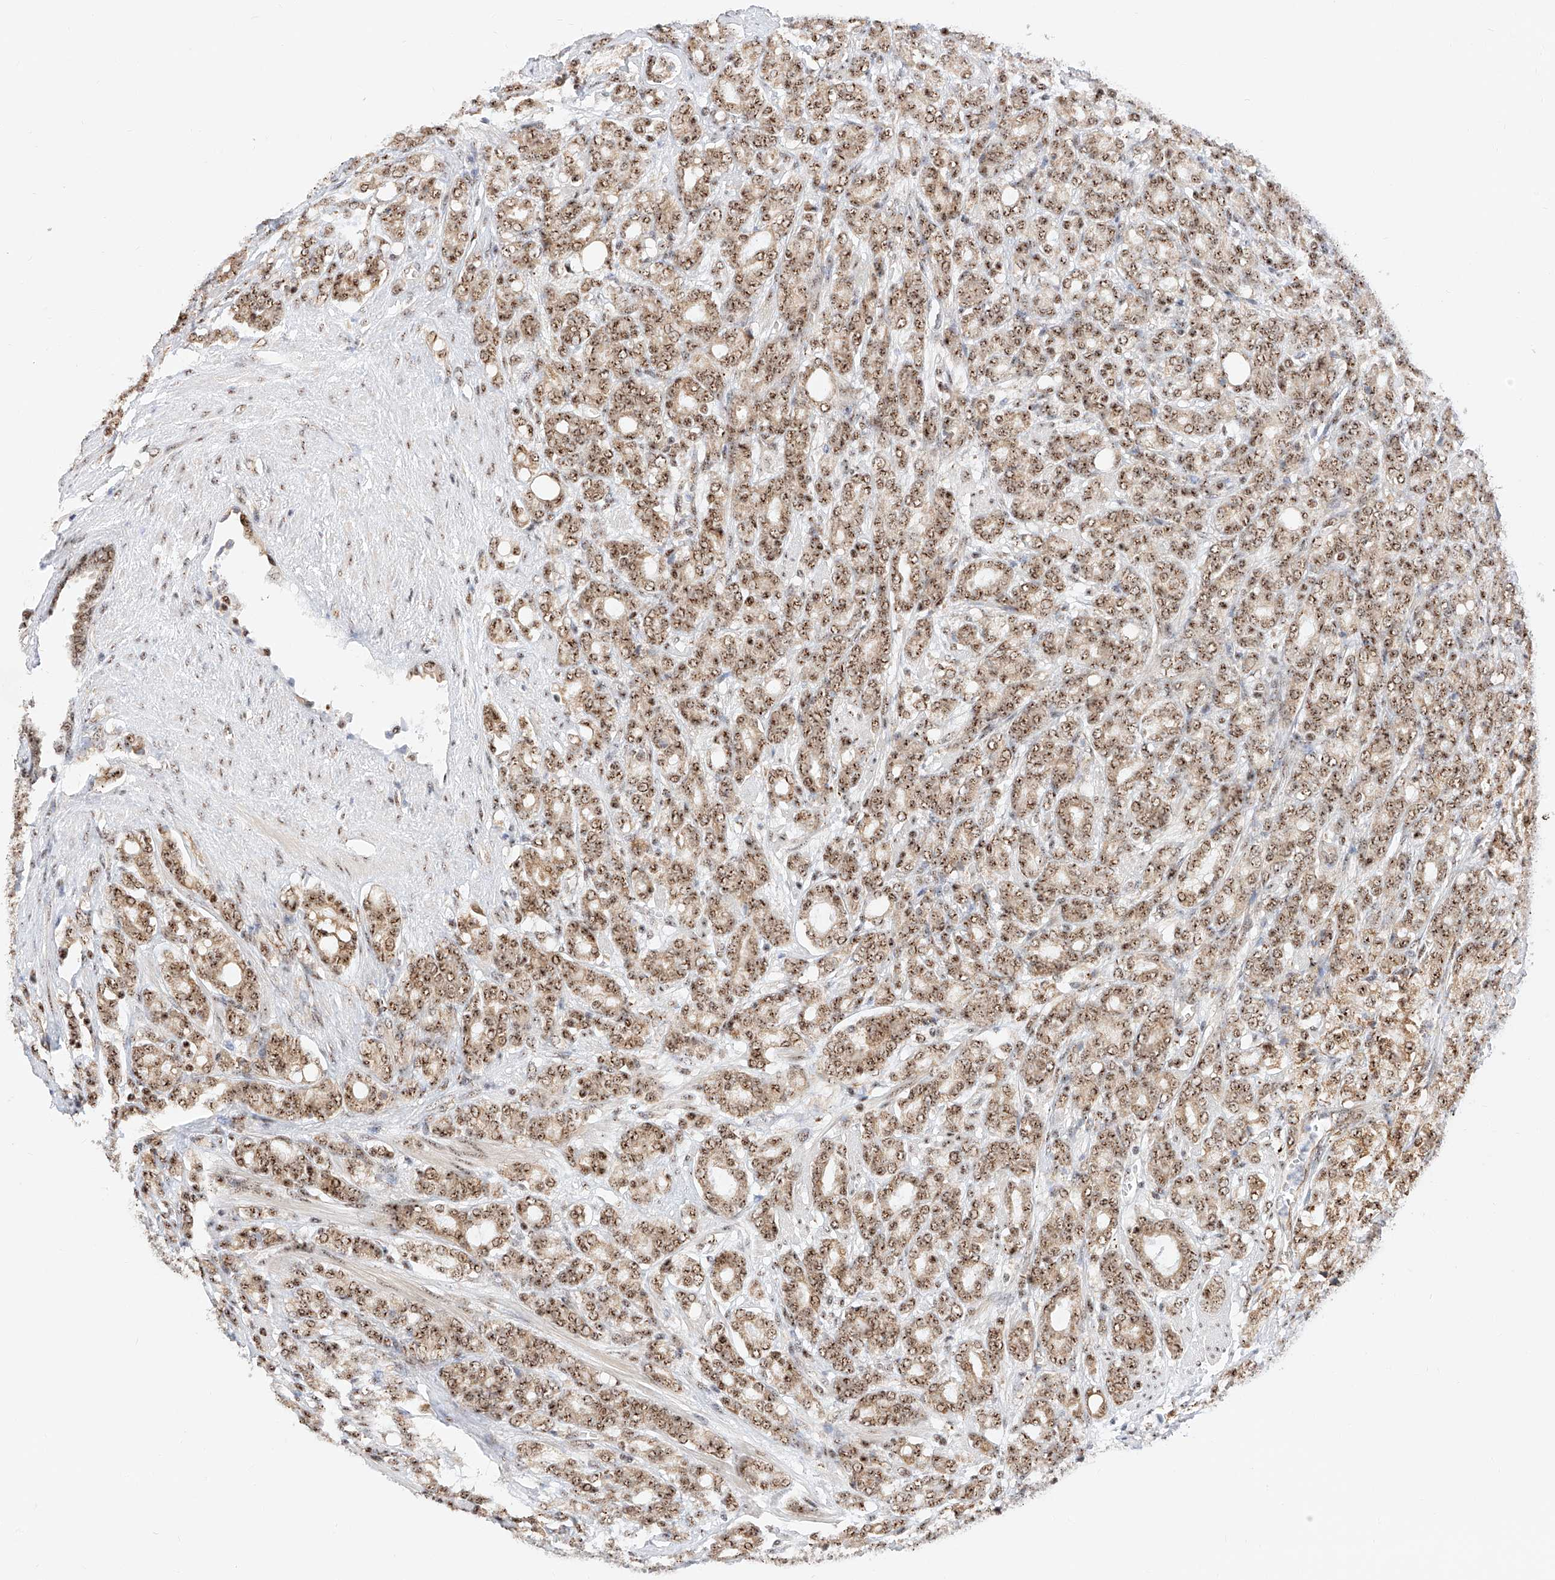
{"staining": {"intensity": "moderate", "quantity": ">75%", "location": "cytoplasmic/membranous,nuclear"}, "tissue": "prostate cancer", "cell_type": "Tumor cells", "image_type": "cancer", "snomed": [{"axis": "morphology", "description": "Adenocarcinoma, High grade"}, {"axis": "topography", "description": "Prostate"}], "caption": "High-power microscopy captured an IHC micrograph of prostate cancer (high-grade adenocarcinoma), revealing moderate cytoplasmic/membranous and nuclear positivity in approximately >75% of tumor cells.", "gene": "ATXN7L2", "patient": {"sex": "male", "age": 62}}